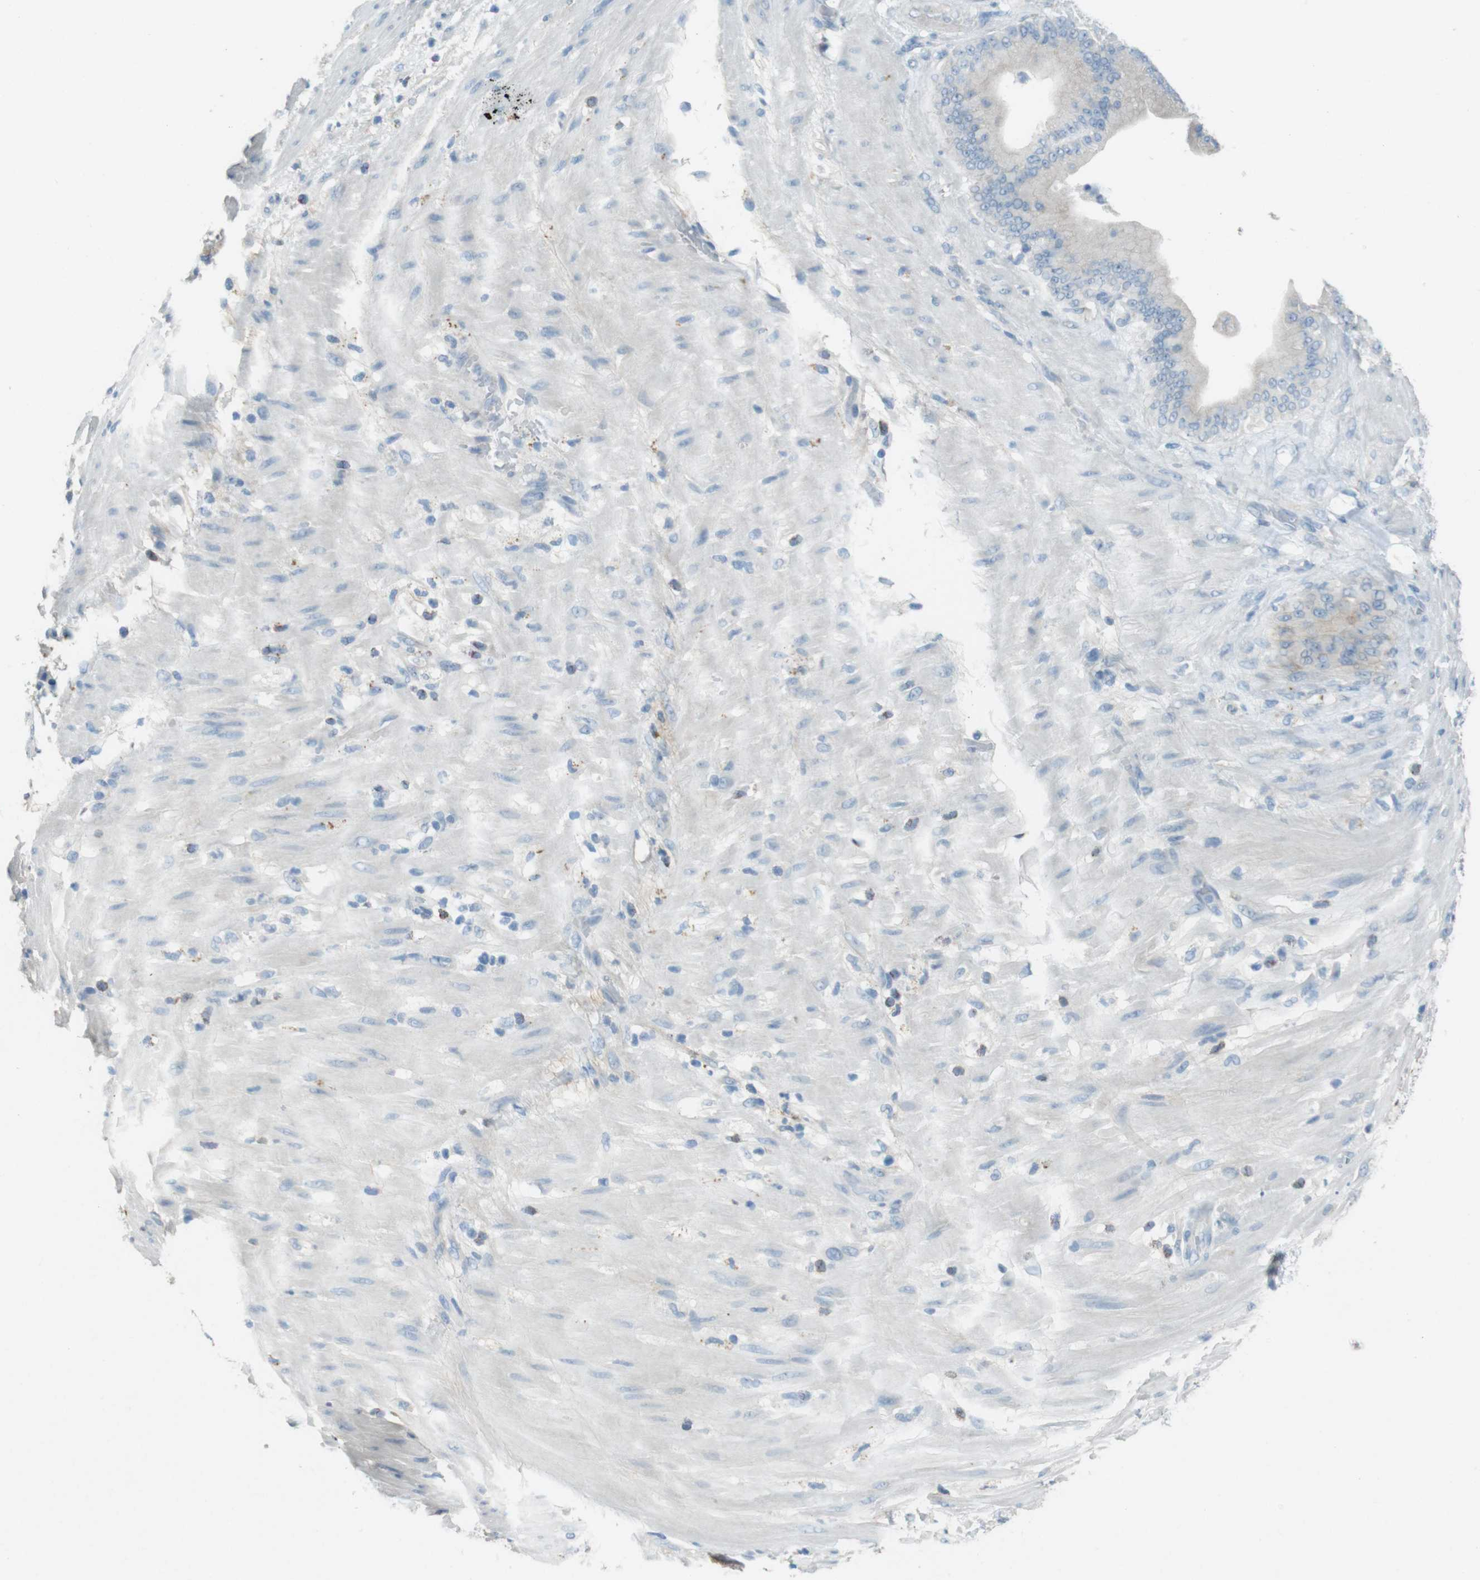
{"staining": {"intensity": "negative", "quantity": "none", "location": "none"}, "tissue": "pancreatic cancer", "cell_type": "Tumor cells", "image_type": "cancer", "snomed": [{"axis": "morphology", "description": "Adenocarcinoma, NOS"}, {"axis": "topography", "description": "Pancreas"}], "caption": "Image shows no protein positivity in tumor cells of pancreatic cancer (adenocarcinoma) tissue.", "gene": "ENTPD7", "patient": {"sex": "male", "age": 63}}